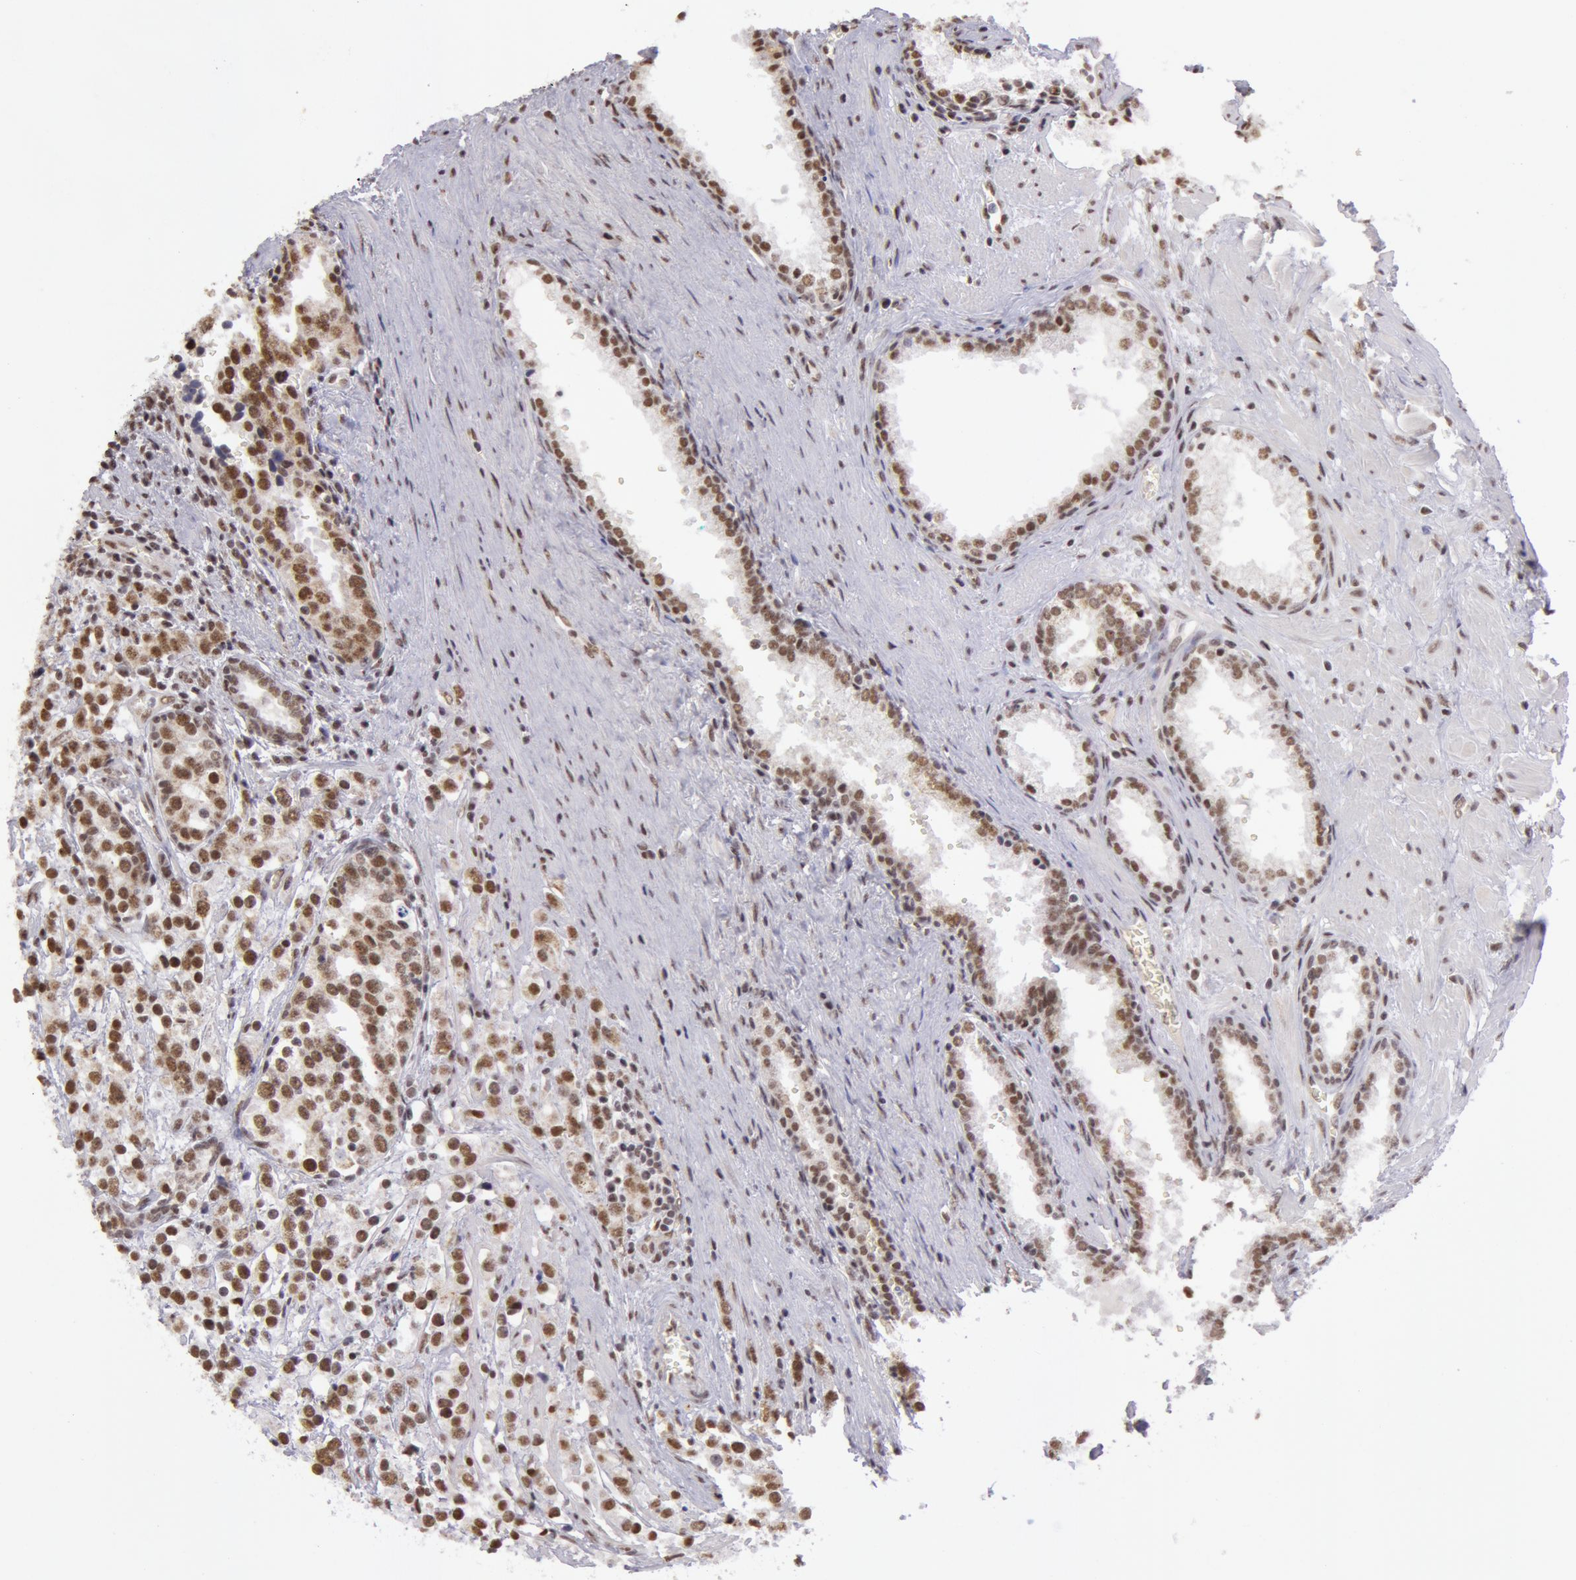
{"staining": {"intensity": "moderate", "quantity": ">75%", "location": "nuclear"}, "tissue": "prostate cancer", "cell_type": "Tumor cells", "image_type": "cancer", "snomed": [{"axis": "morphology", "description": "Adenocarcinoma, High grade"}, {"axis": "topography", "description": "Prostate"}], "caption": "This is a histology image of immunohistochemistry staining of prostate cancer, which shows moderate staining in the nuclear of tumor cells.", "gene": "VRTN", "patient": {"sex": "male", "age": 71}}